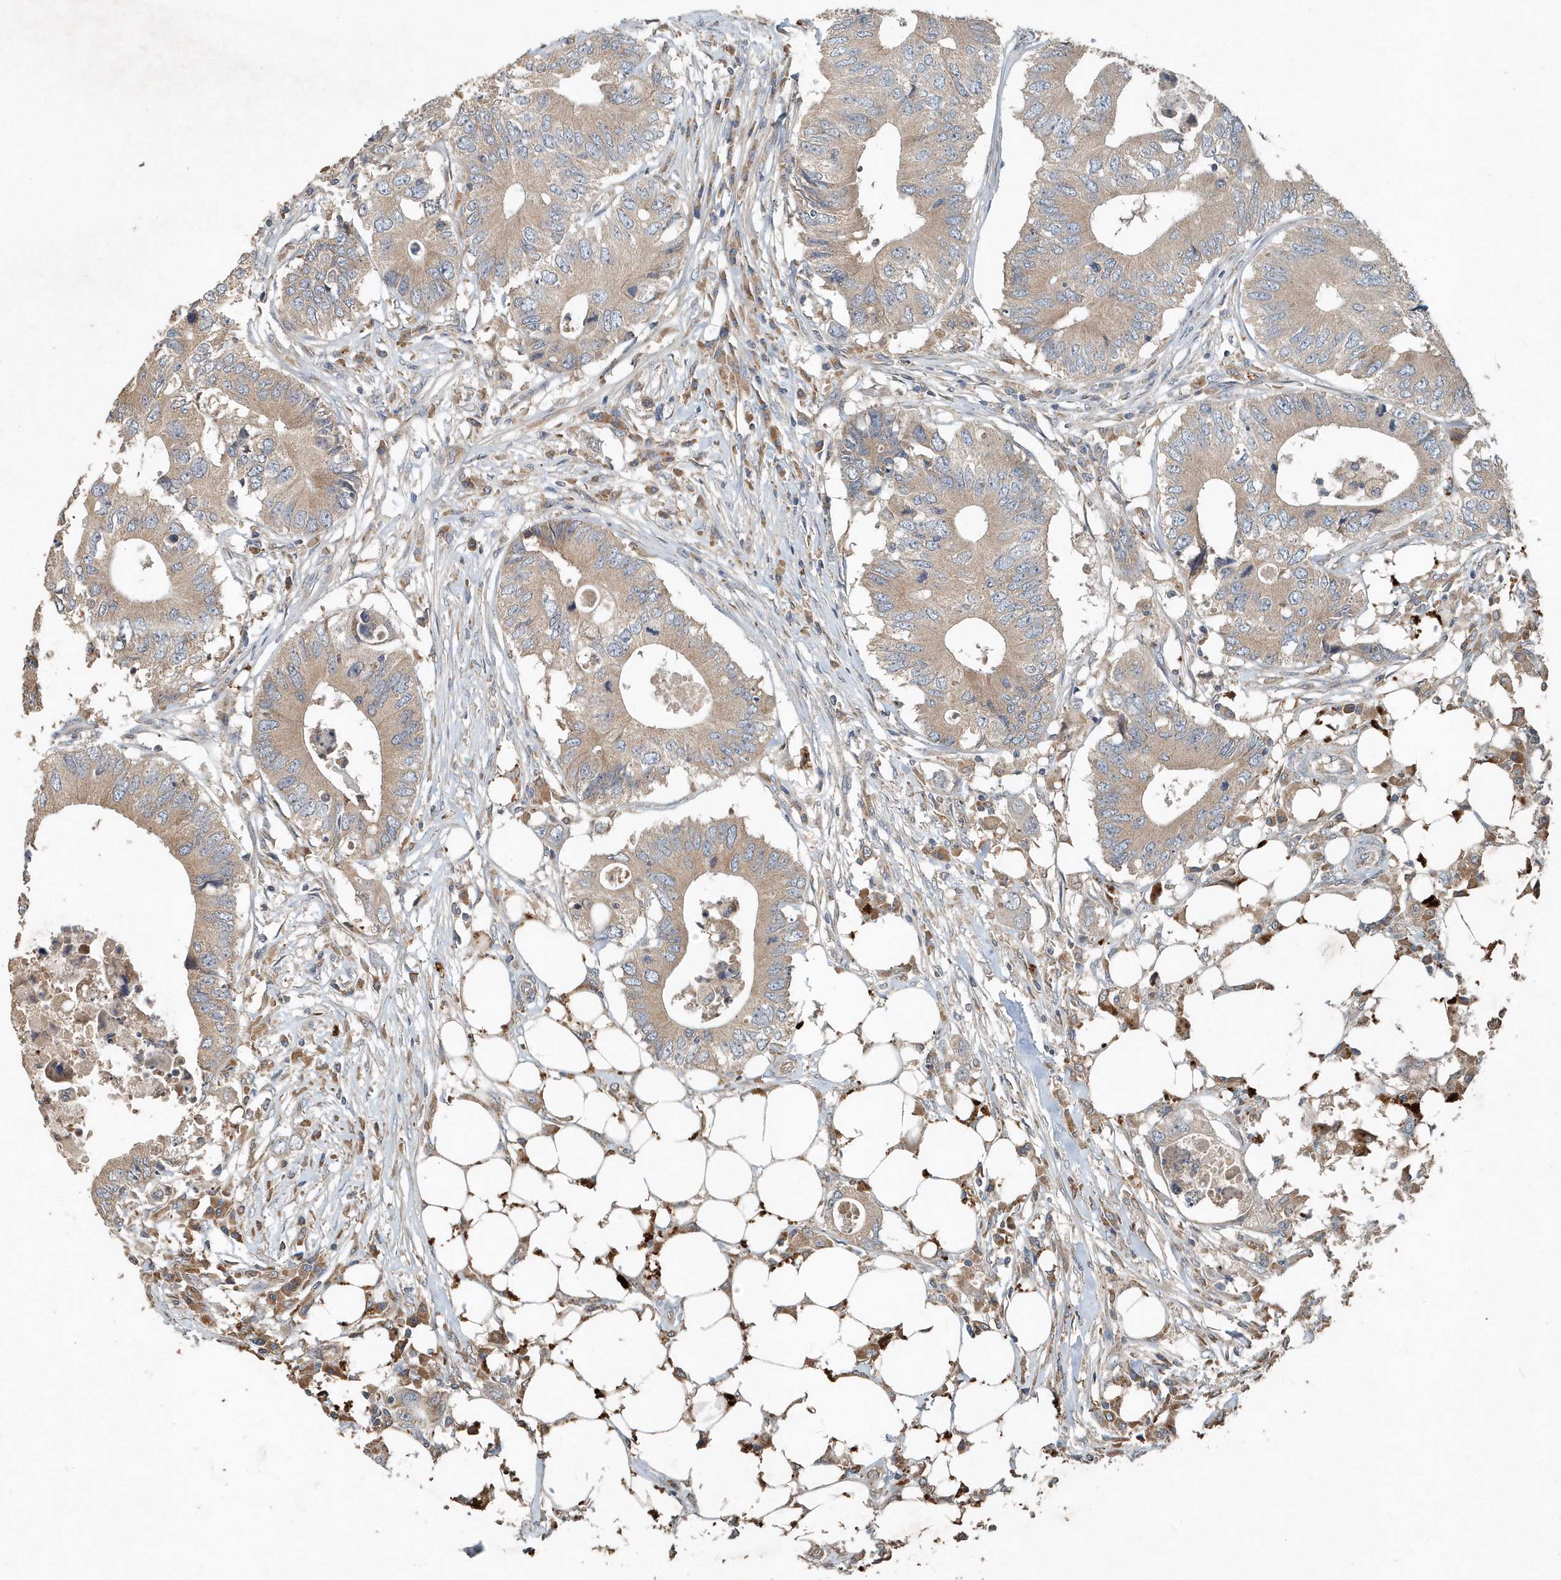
{"staining": {"intensity": "weak", "quantity": ">75%", "location": "cytoplasmic/membranous"}, "tissue": "colorectal cancer", "cell_type": "Tumor cells", "image_type": "cancer", "snomed": [{"axis": "morphology", "description": "Adenocarcinoma, NOS"}, {"axis": "topography", "description": "Colon"}], "caption": "DAB immunohistochemical staining of human adenocarcinoma (colorectal) demonstrates weak cytoplasmic/membranous protein positivity in approximately >75% of tumor cells.", "gene": "SCFD2", "patient": {"sex": "male", "age": 71}}